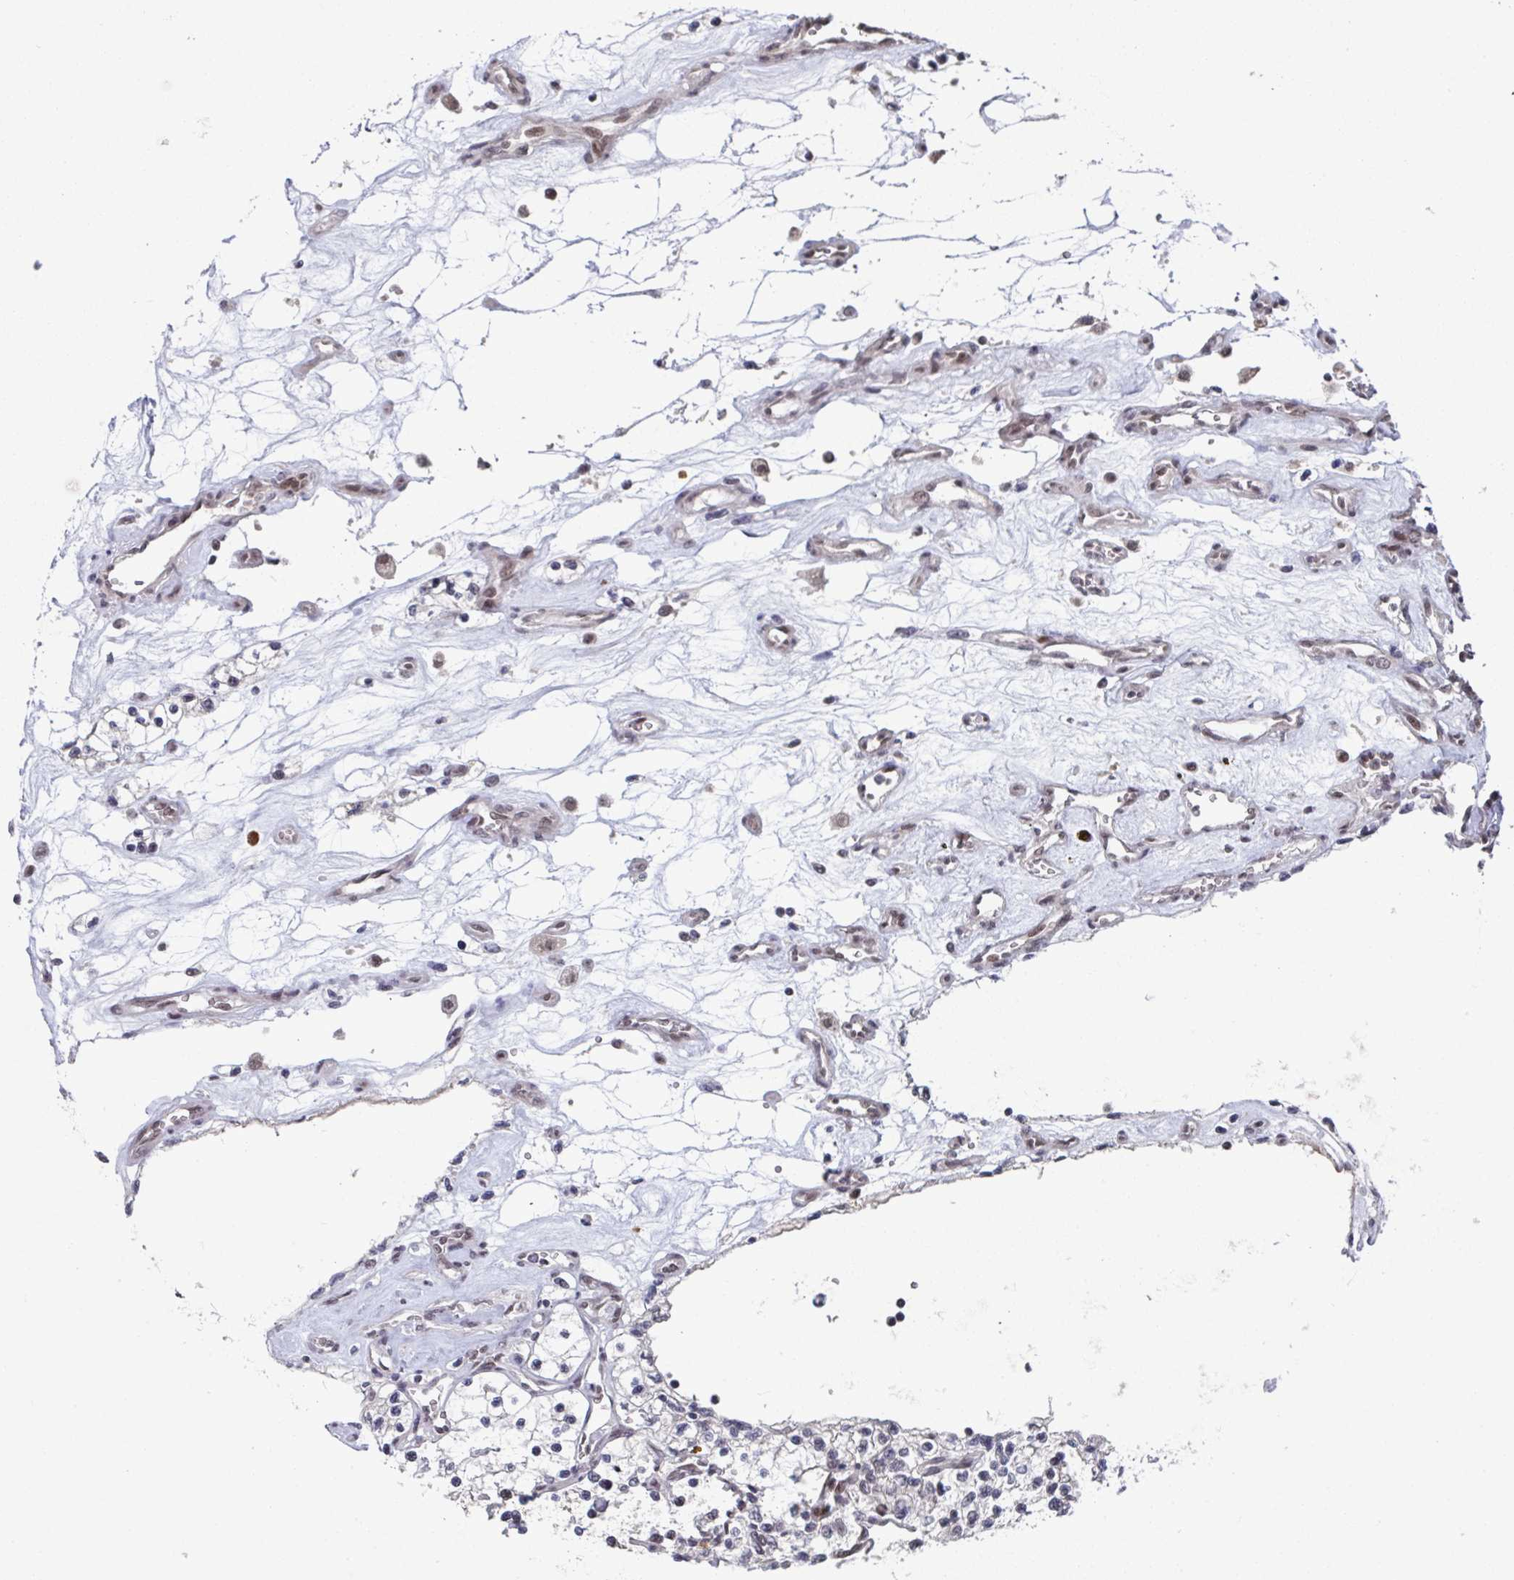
{"staining": {"intensity": "negative", "quantity": "none", "location": "none"}, "tissue": "renal cancer", "cell_type": "Tumor cells", "image_type": "cancer", "snomed": [{"axis": "morphology", "description": "Adenocarcinoma, NOS"}, {"axis": "topography", "description": "Kidney"}], "caption": "Immunohistochemistry image of neoplastic tissue: adenocarcinoma (renal) stained with DAB (3,3'-diaminobenzidine) displays no significant protein positivity in tumor cells.", "gene": "JMJD1C", "patient": {"sex": "female", "age": 69}}